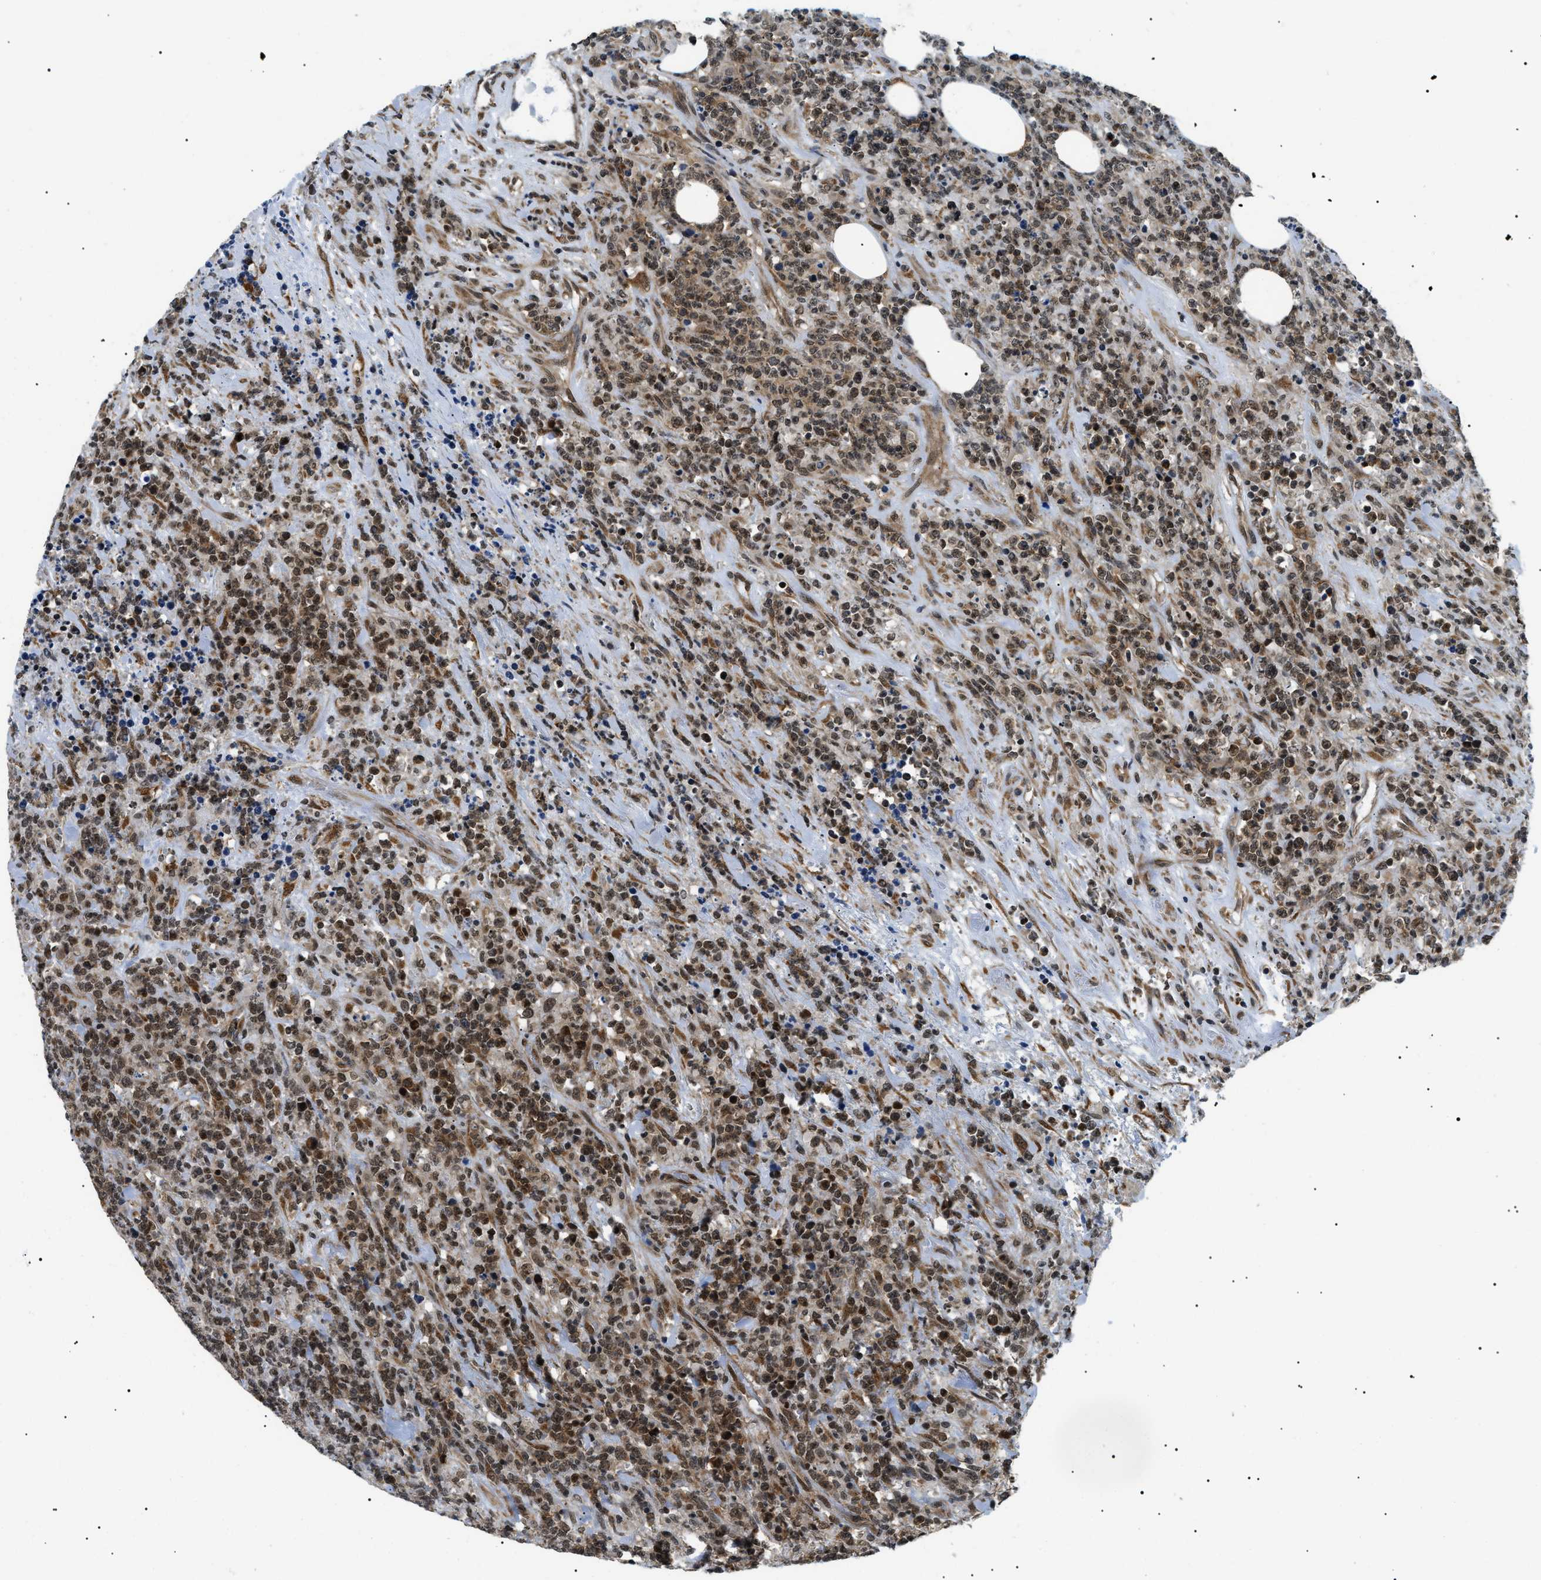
{"staining": {"intensity": "moderate", "quantity": ">75%", "location": "nuclear"}, "tissue": "lymphoma", "cell_type": "Tumor cells", "image_type": "cancer", "snomed": [{"axis": "morphology", "description": "Malignant lymphoma, non-Hodgkin's type, High grade"}, {"axis": "topography", "description": "Soft tissue"}], "caption": "A histopathology image of high-grade malignant lymphoma, non-Hodgkin's type stained for a protein shows moderate nuclear brown staining in tumor cells. Nuclei are stained in blue.", "gene": "CWC25", "patient": {"sex": "male", "age": 18}}